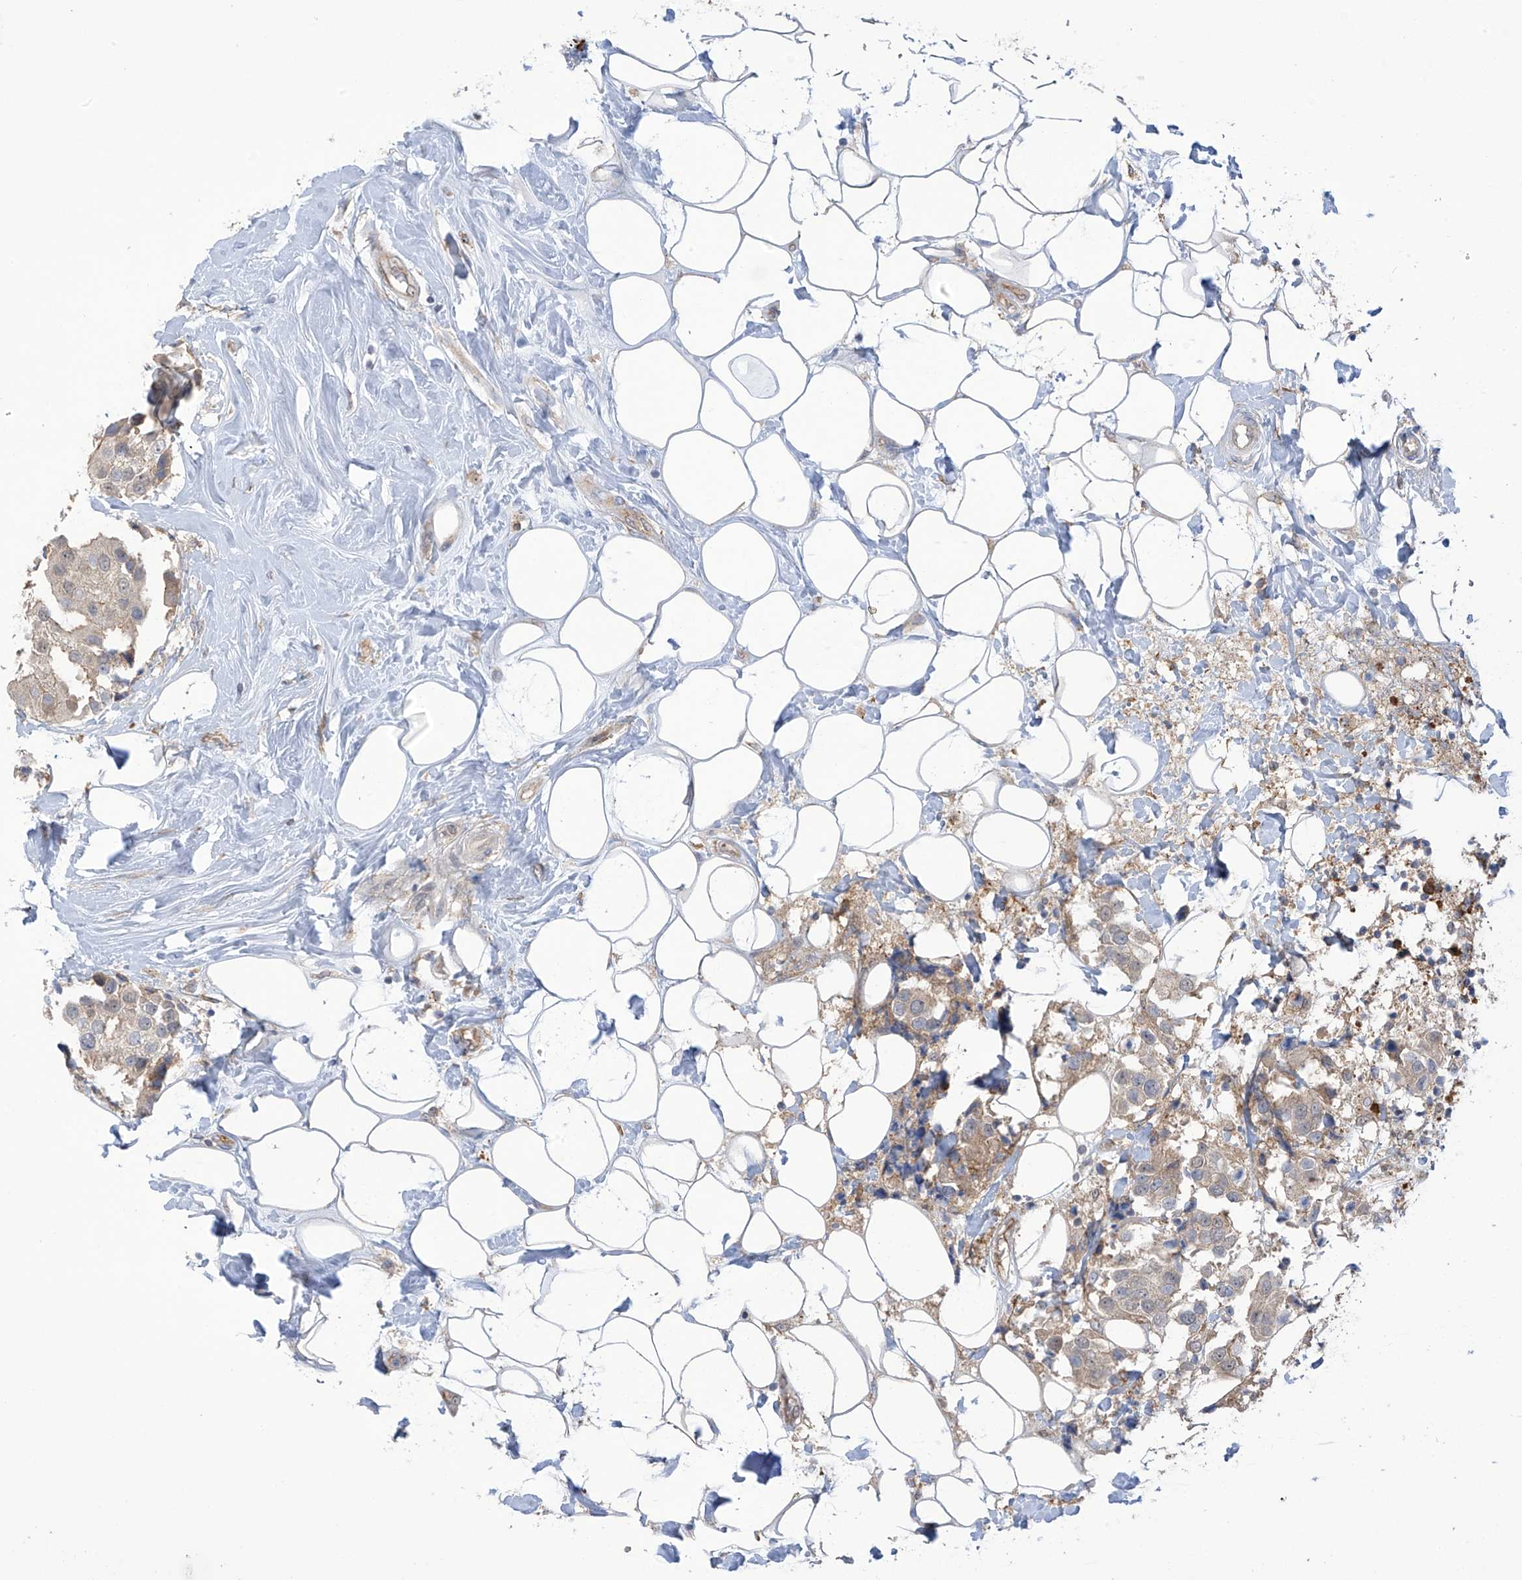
{"staining": {"intensity": "weak", "quantity": "<25%", "location": "cytoplasmic/membranous"}, "tissue": "breast cancer", "cell_type": "Tumor cells", "image_type": "cancer", "snomed": [{"axis": "morphology", "description": "Normal tissue, NOS"}, {"axis": "morphology", "description": "Duct carcinoma"}, {"axis": "topography", "description": "Breast"}], "caption": "An IHC photomicrograph of breast cancer is shown. There is no staining in tumor cells of breast cancer.", "gene": "KIAA1522", "patient": {"sex": "female", "age": 39}}